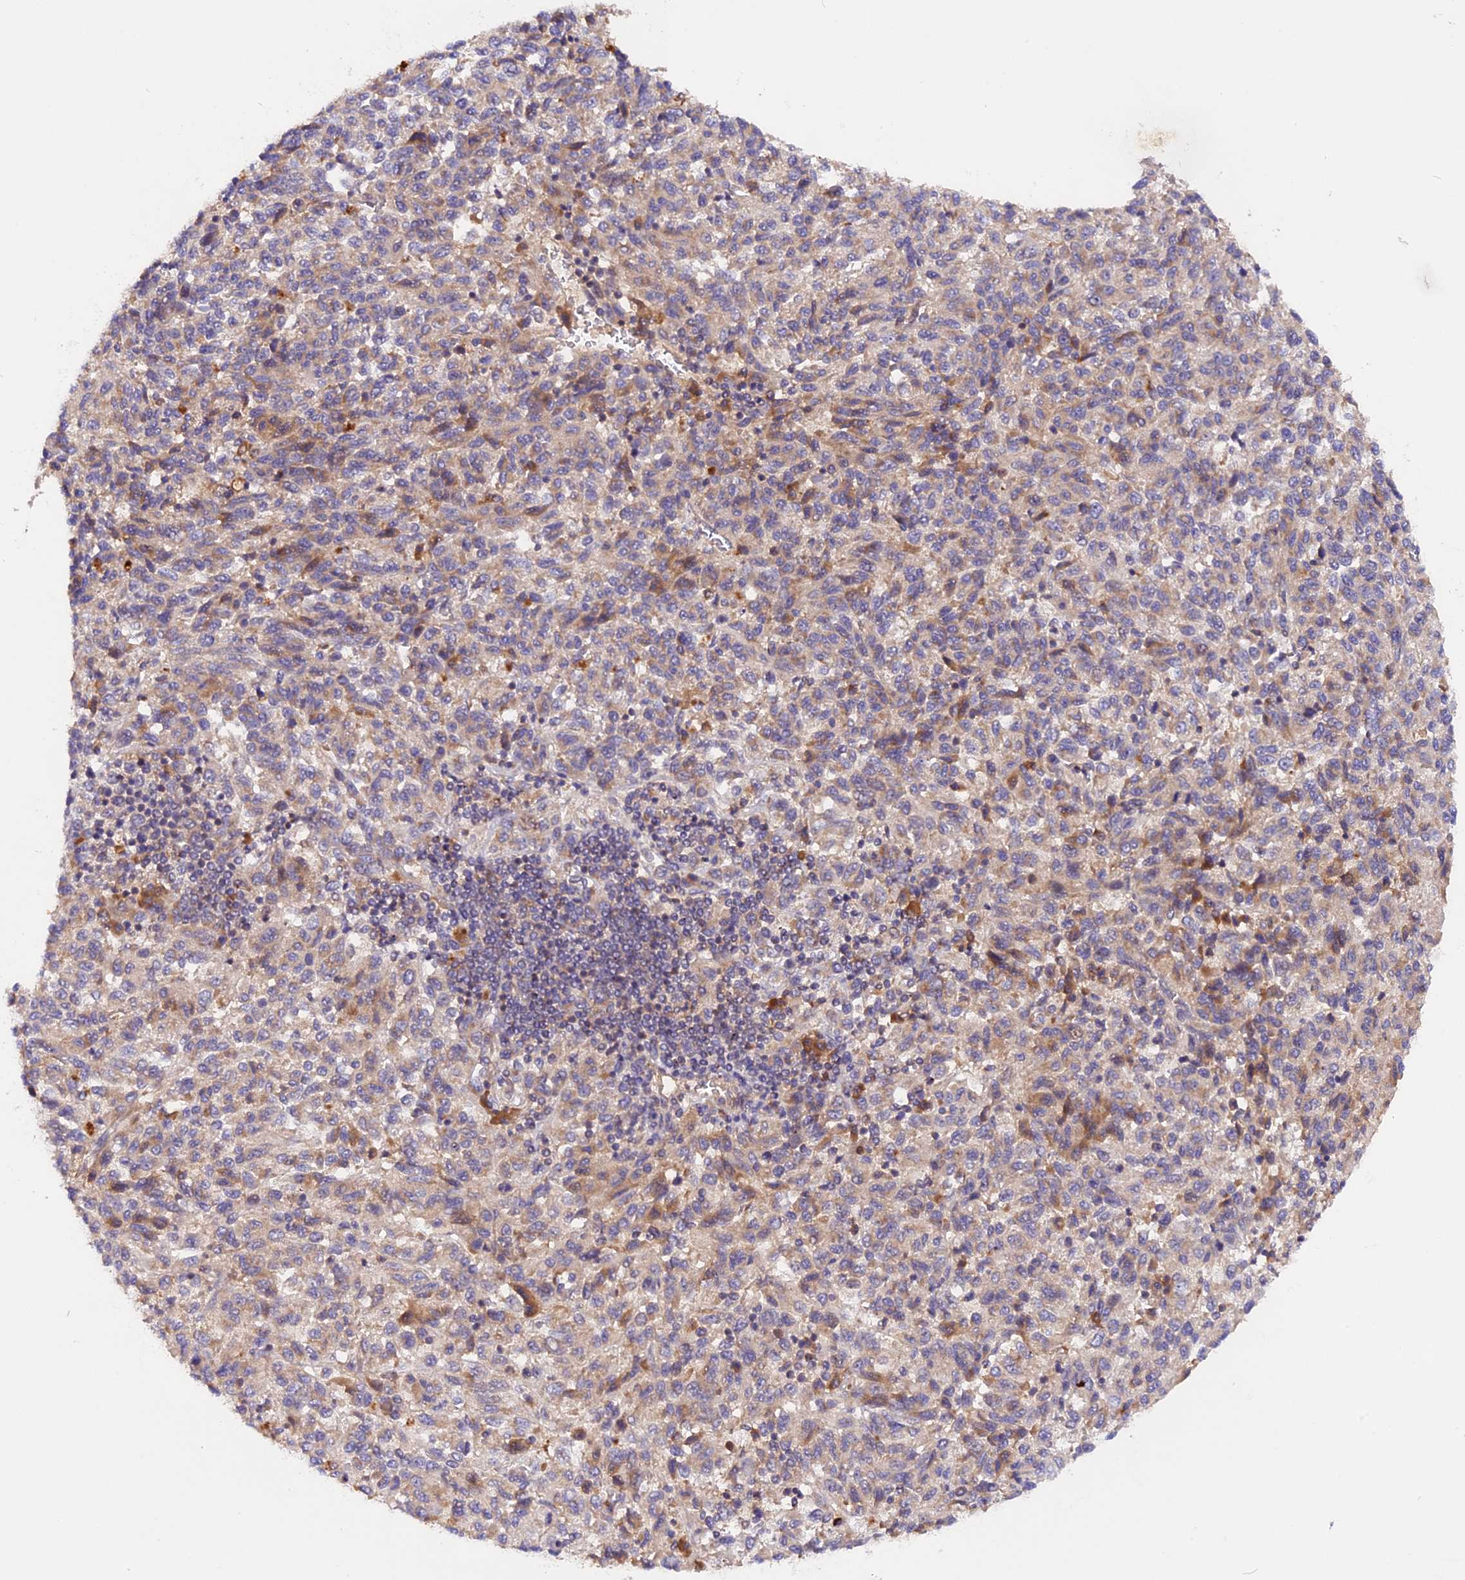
{"staining": {"intensity": "weak", "quantity": "25%-75%", "location": "cytoplasmic/membranous"}, "tissue": "melanoma", "cell_type": "Tumor cells", "image_type": "cancer", "snomed": [{"axis": "morphology", "description": "Malignant melanoma, Metastatic site"}, {"axis": "topography", "description": "Lung"}], "caption": "A low amount of weak cytoplasmic/membranous staining is seen in approximately 25%-75% of tumor cells in malignant melanoma (metastatic site) tissue.", "gene": "MARK4", "patient": {"sex": "male", "age": 64}}